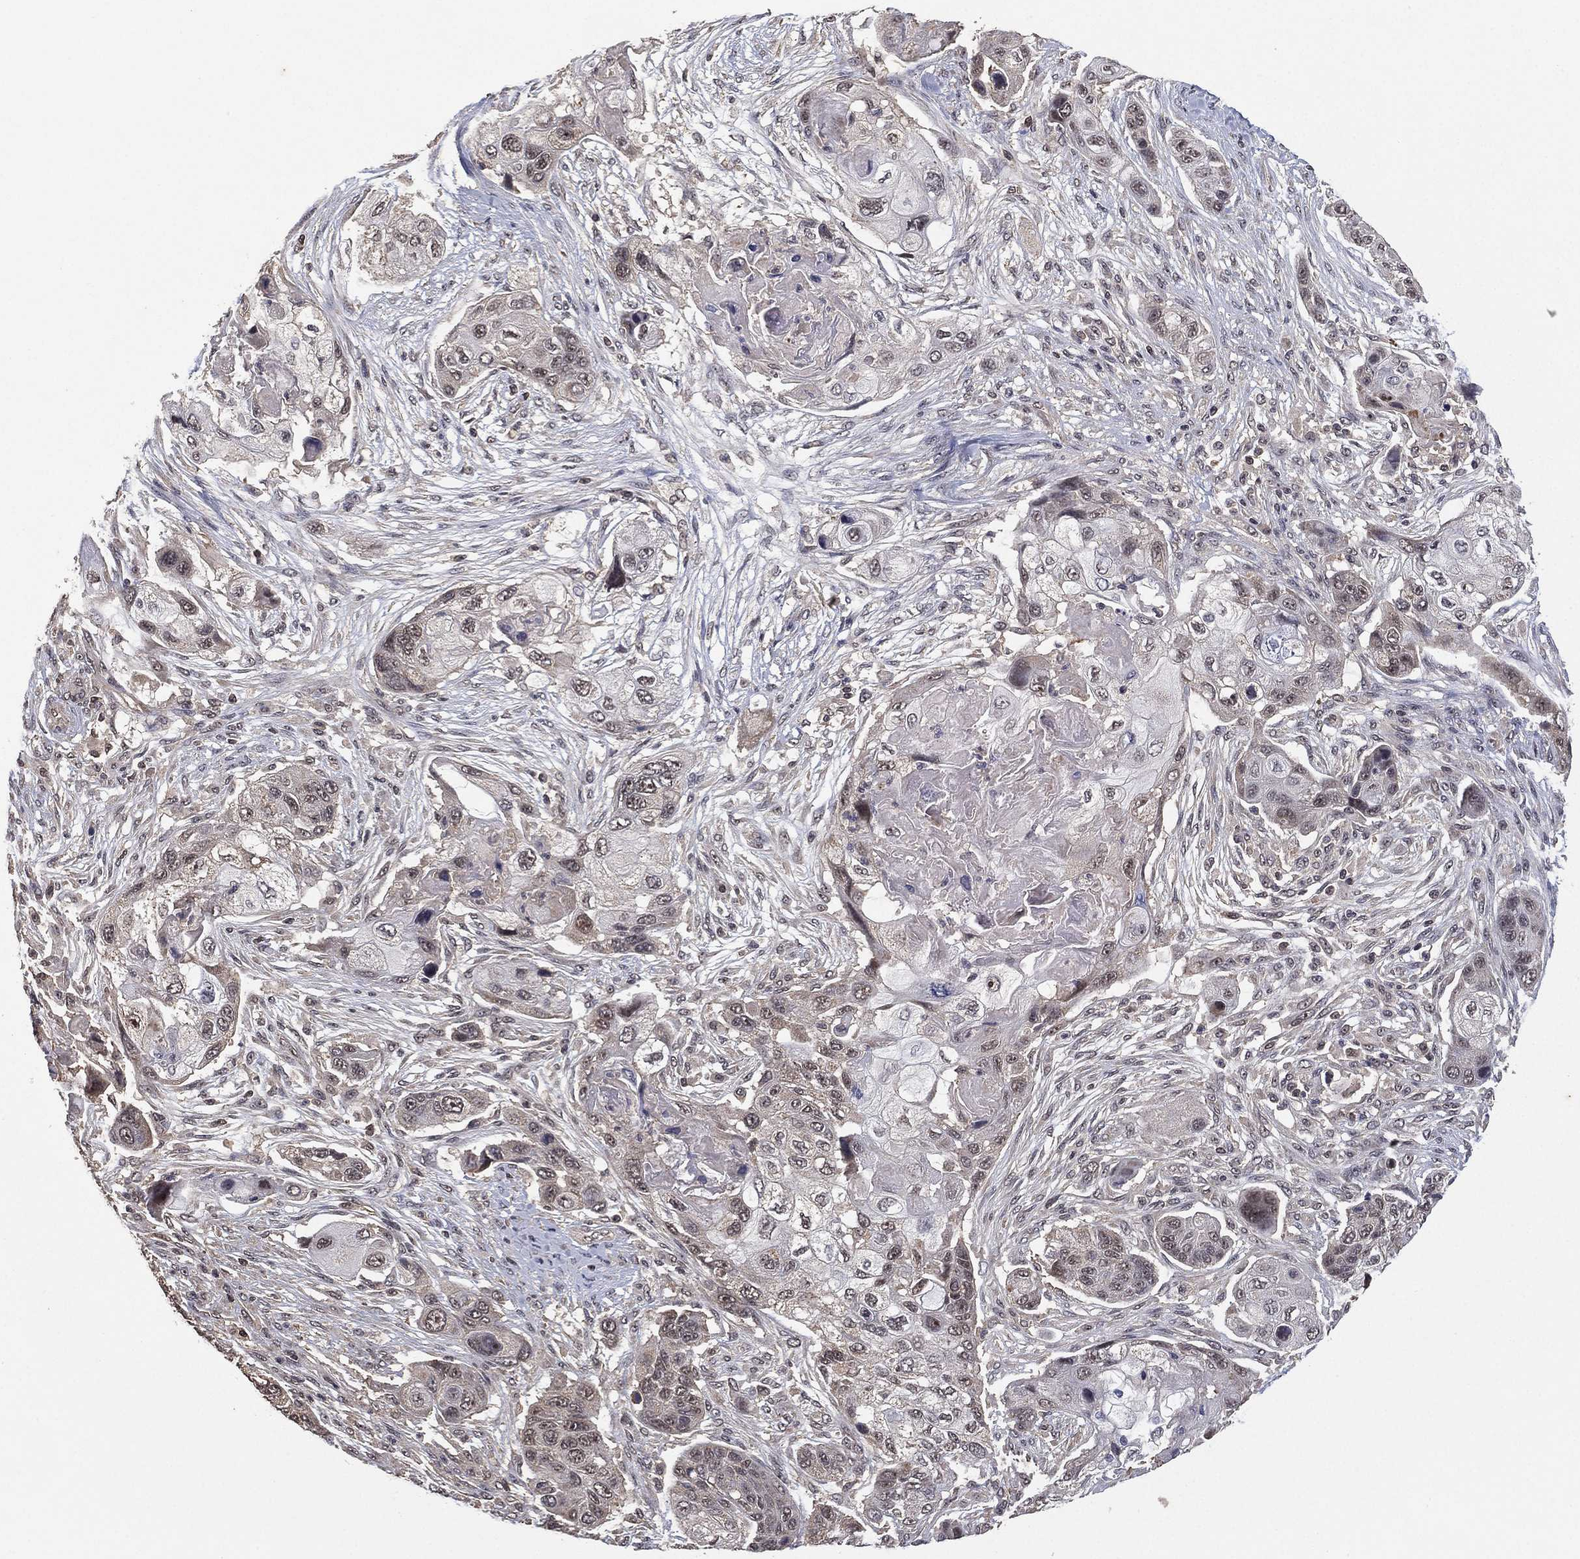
{"staining": {"intensity": "negative", "quantity": "none", "location": "none"}, "tissue": "lung cancer", "cell_type": "Tumor cells", "image_type": "cancer", "snomed": [{"axis": "morphology", "description": "Squamous cell carcinoma, NOS"}, {"axis": "topography", "description": "Lung"}], "caption": "IHC photomicrograph of lung cancer stained for a protein (brown), which displays no expression in tumor cells. (Stains: DAB immunohistochemistry (IHC) with hematoxylin counter stain, Microscopy: brightfield microscopy at high magnification).", "gene": "NELFCD", "patient": {"sex": "male", "age": 69}}